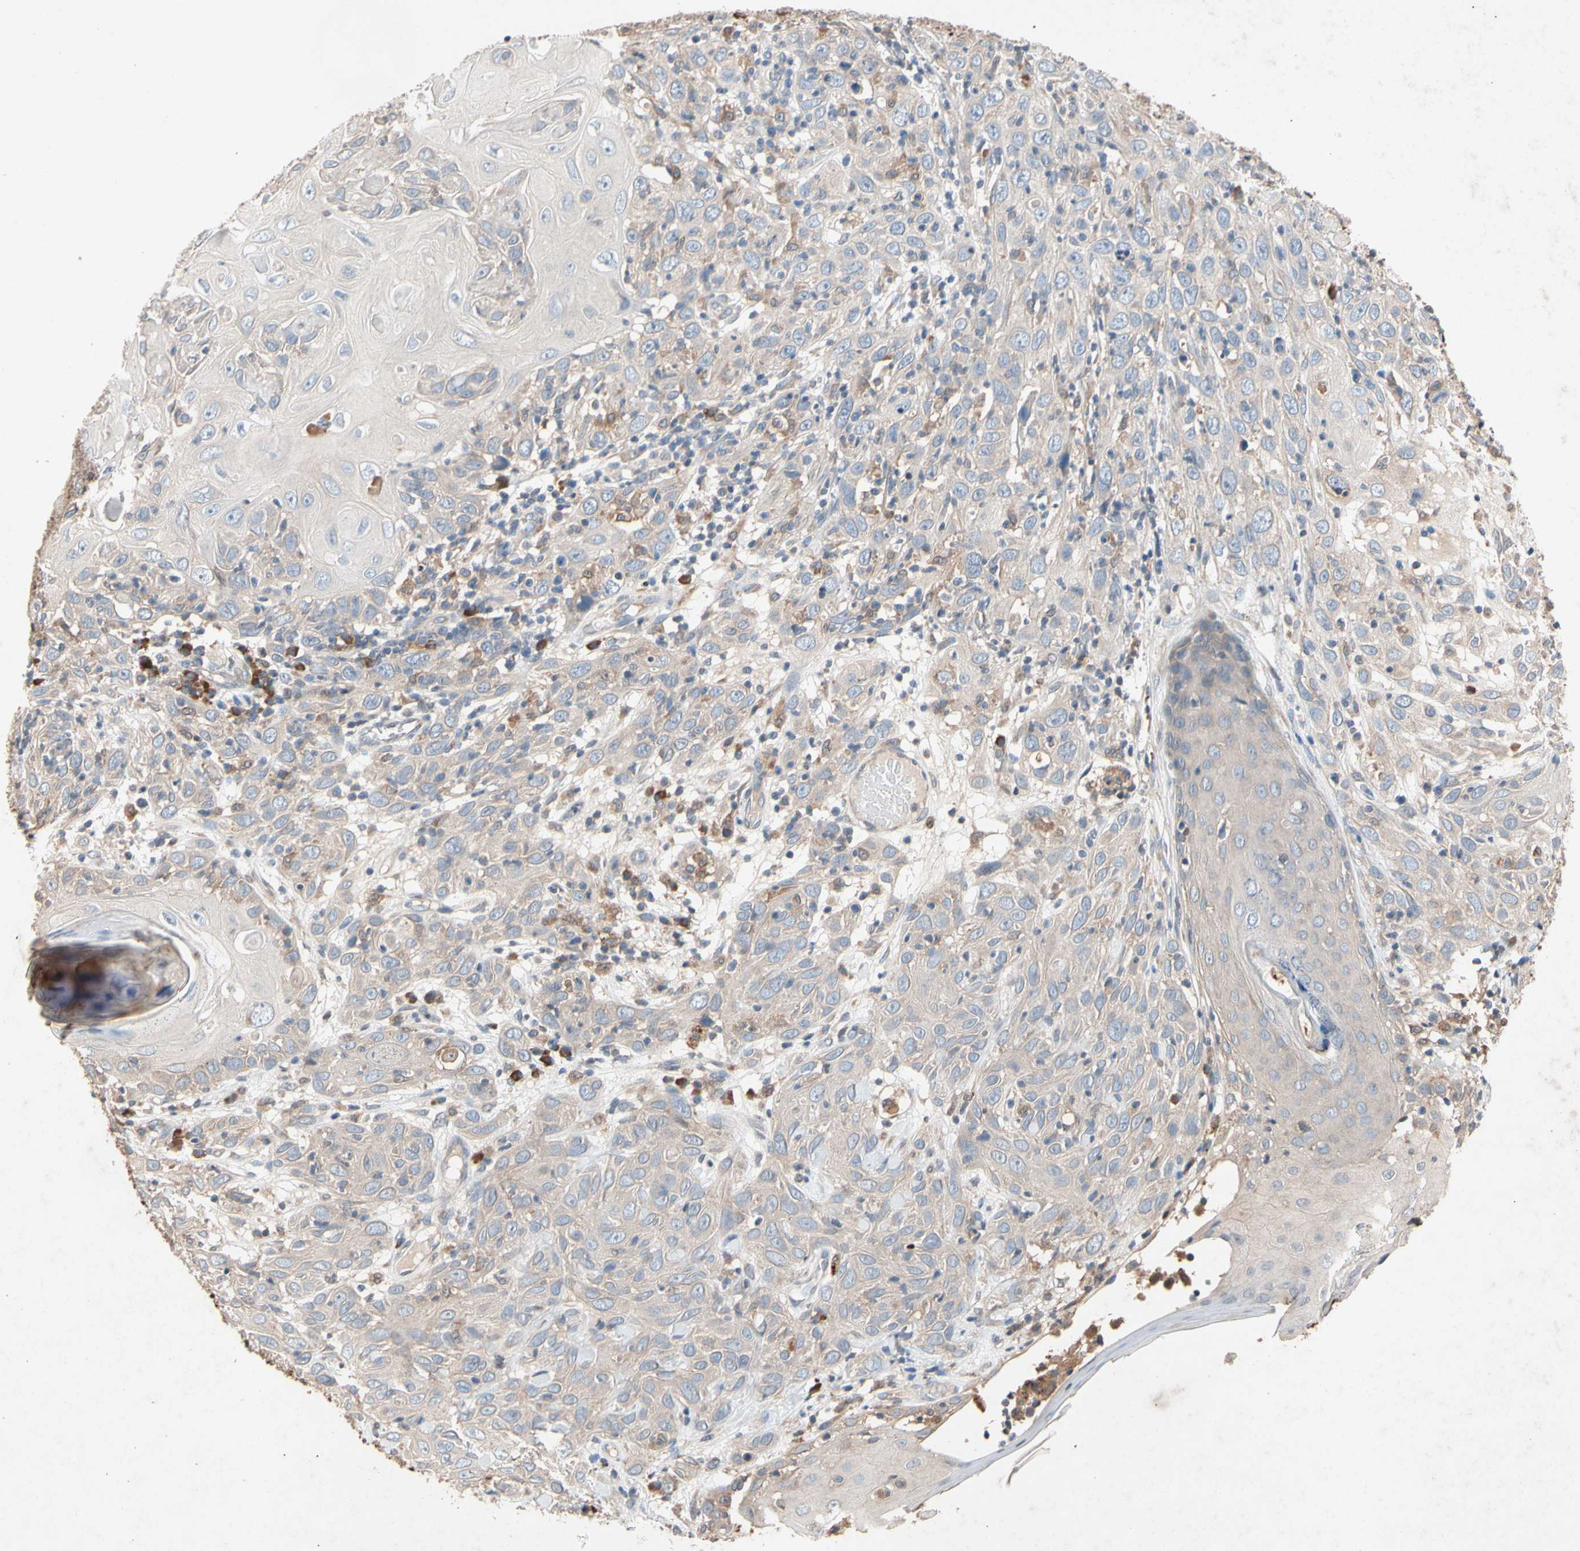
{"staining": {"intensity": "weak", "quantity": ">75%", "location": "none"}, "tissue": "skin cancer", "cell_type": "Tumor cells", "image_type": "cancer", "snomed": [{"axis": "morphology", "description": "Squamous cell carcinoma, NOS"}, {"axis": "topography", "description": "Skin"}], "caption": "Tumor cells display low levels of weak None staining in about >75% of cells in human squamous cell carcinoma (skin). The protein is shown in brown color, while the nuclei are stained blue.", "gene": "PRDX4", "patient": {"sex": "female", "age": 88}}